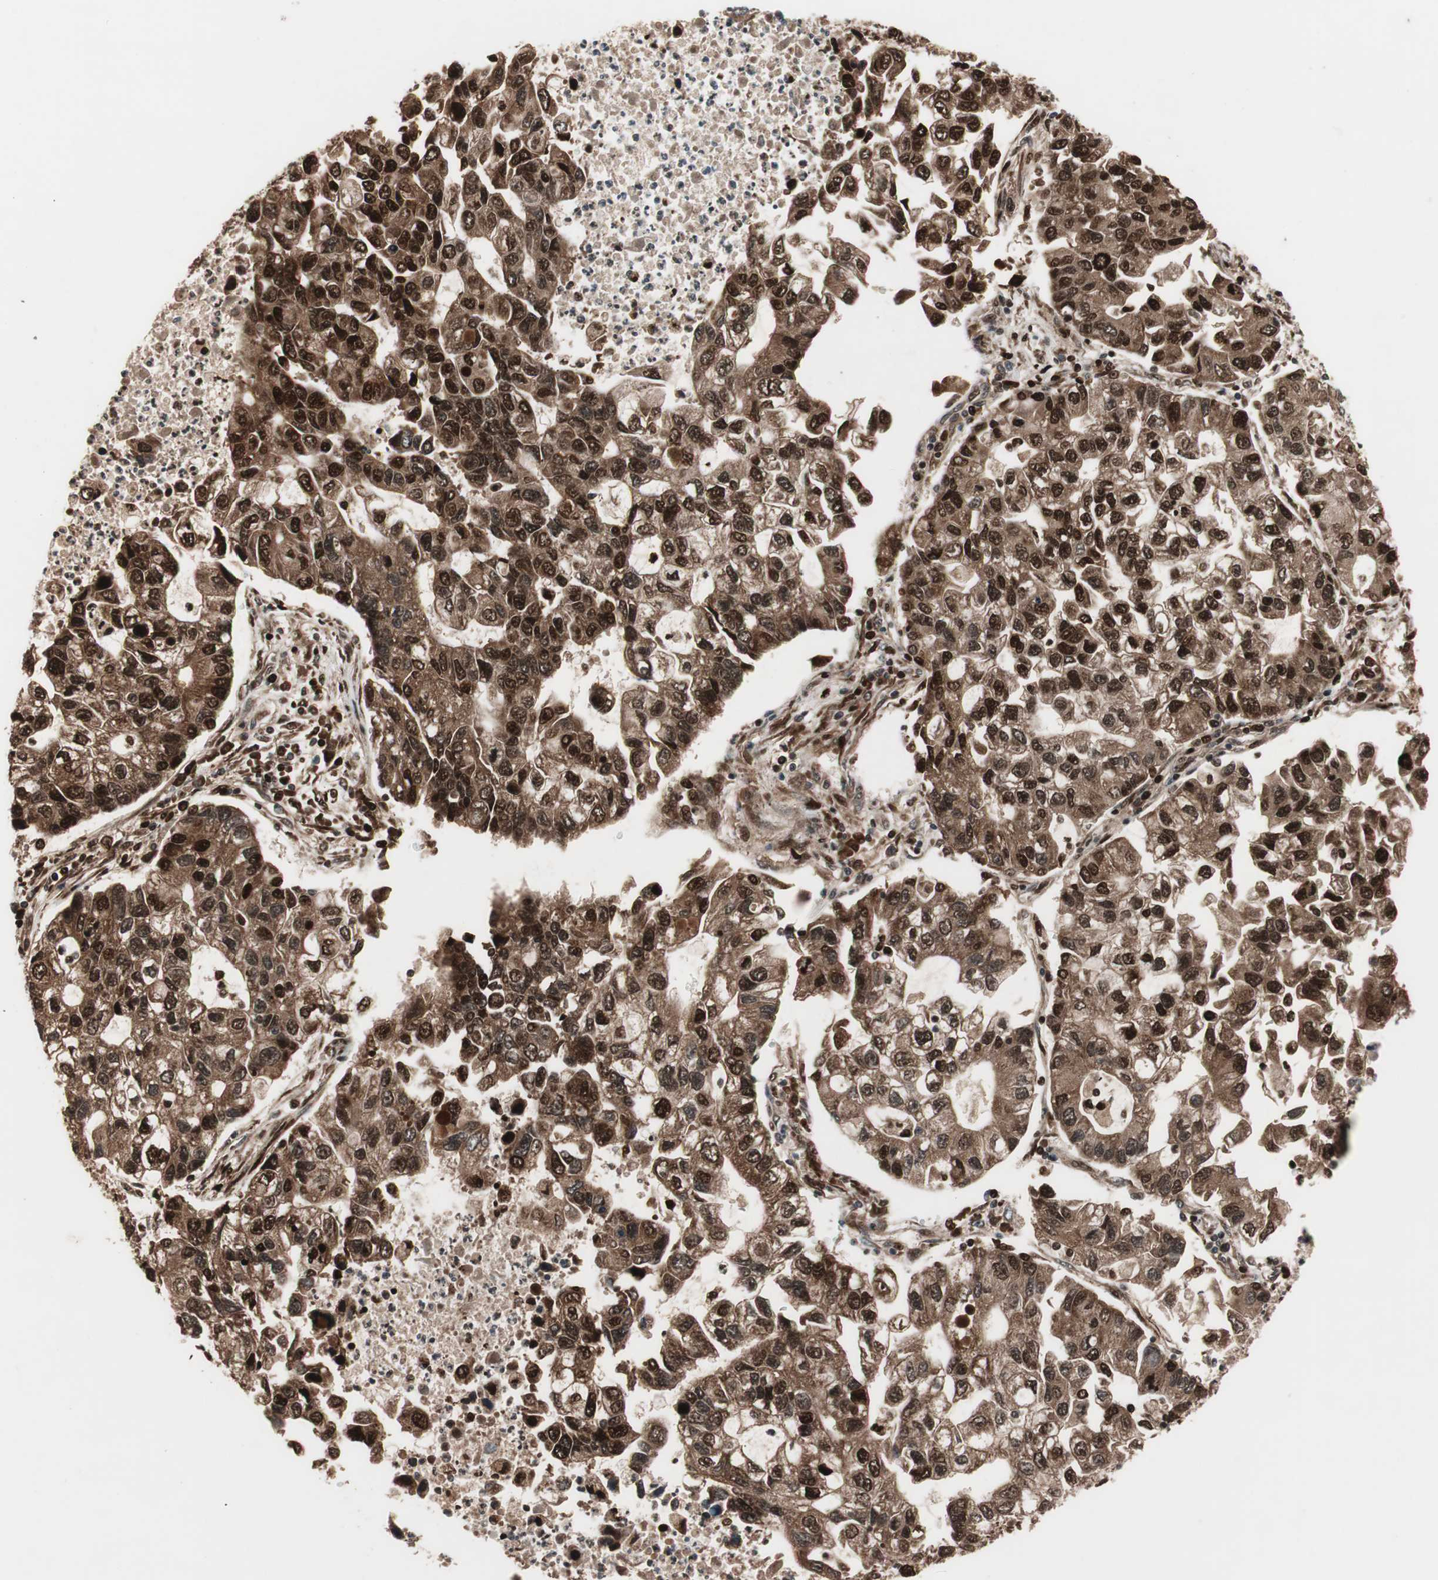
{"staining": {"intensity": "strong", "quantity": ">75%", "location": "cytoplasmic/membranous,nuclear"}, "tissue": "lung cancer", "cell_type": "Tumor cells", "image_type": "cancer", "snomed": [{"axis": "morphology", "description": "Adenocarcinoma, NOS"}, {"axis": "topography", "description": "Lung"}], "caption": "The micrograph displays immunohistochemical staining of lung adenocarcinoma. There is strong cytoplasmic/membranous and nuclear expression is identified in about >75% of tumor cells.", "gene": "NF2", "patient": {"sex": "female", "age": 51}}